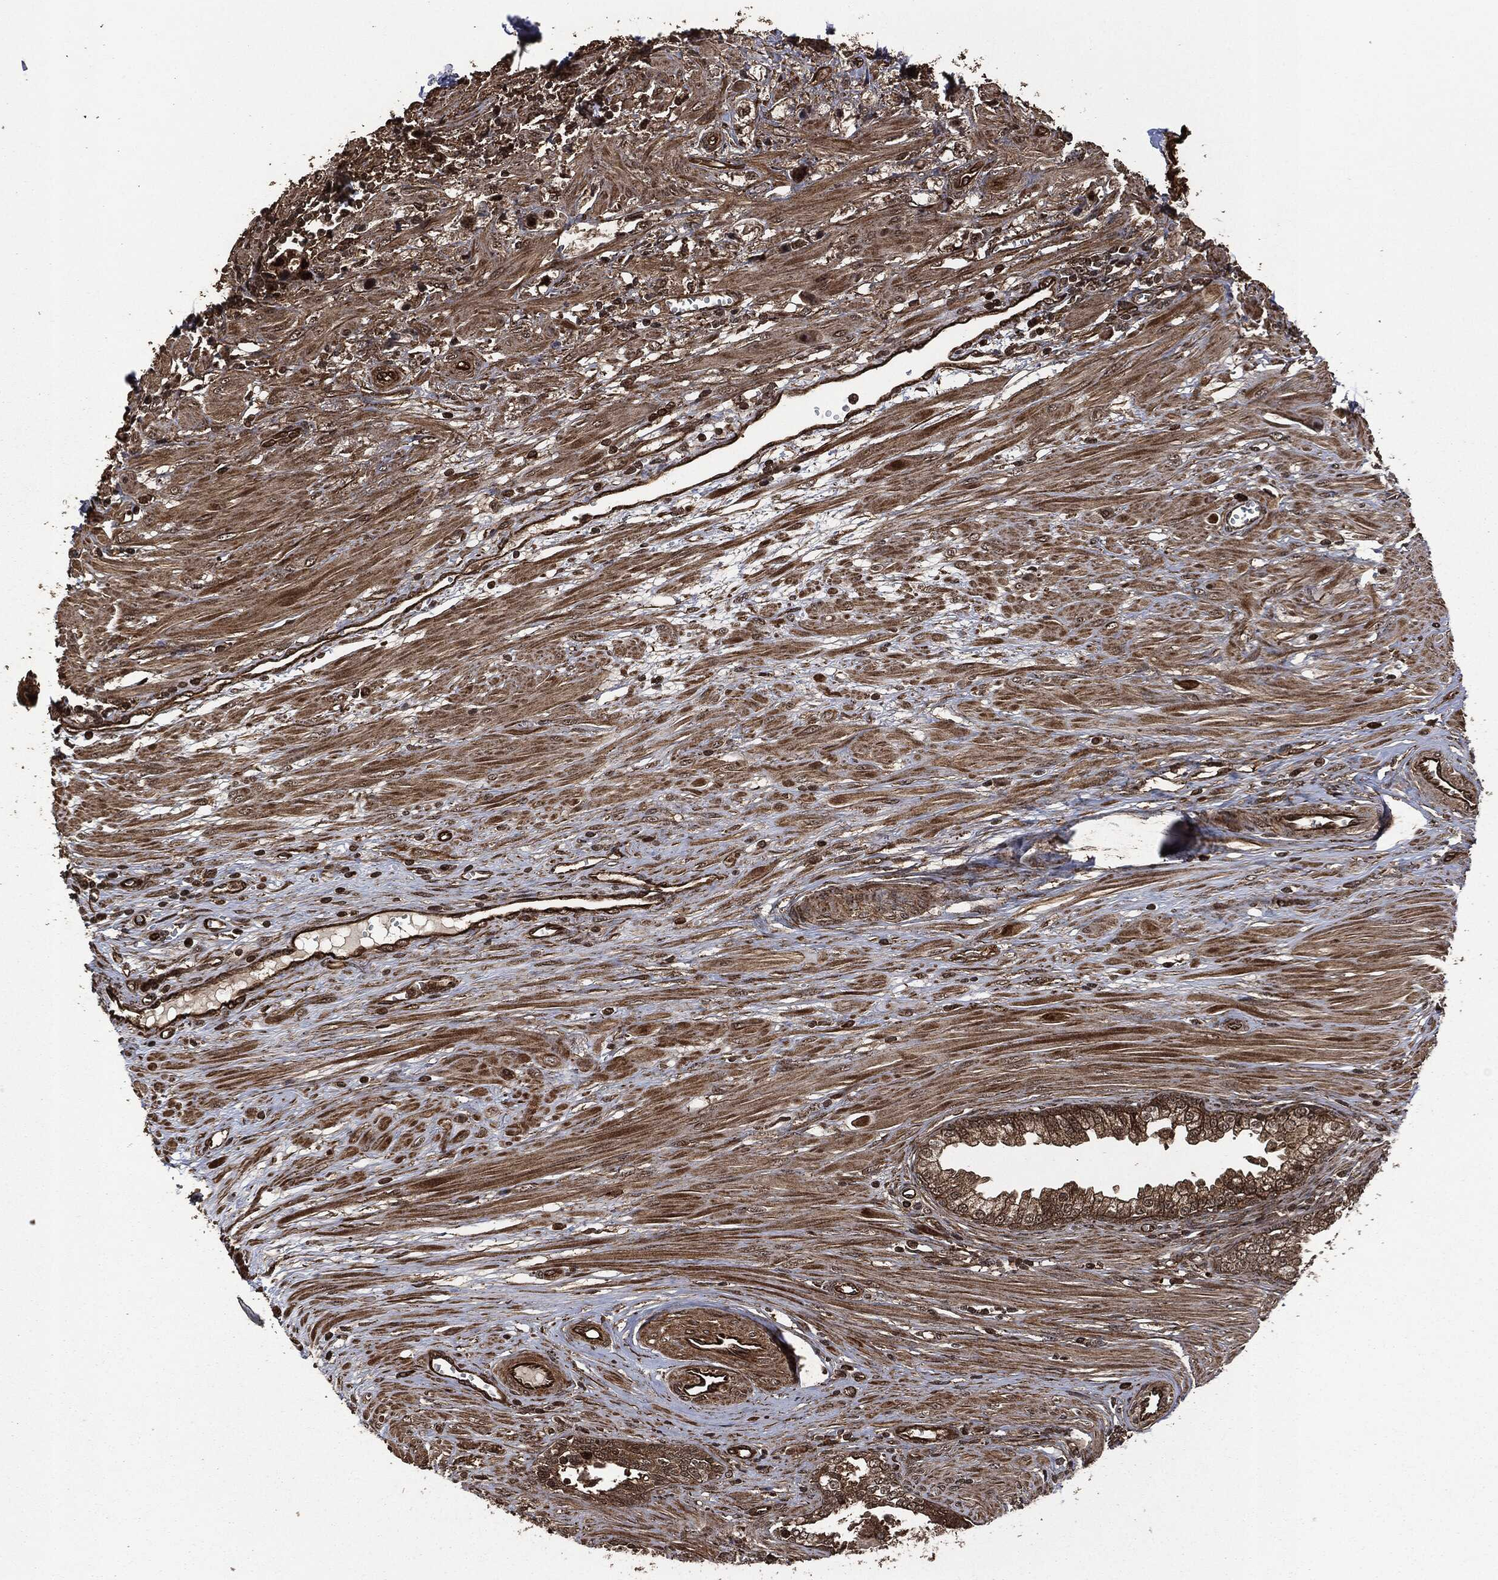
{"staining": {"intensity": "strong", "quantity": ">75%", "location": "cytoplasmic/membranous"}, "tissue": "prostate cancer", "cell_type": "Tumor cells", "image_type": "cancer", "snomed": [{"axis": "morphology", "description": "Adenocarcinoma, NOS"}, {"axis": "topography", "description": "Prostate and seminal vesicle, NOS"}, {"axis": "topography", "description": "Prostate"}], "caption": "Immunohistochemical staining of human prostate adenocarcinoma demonstrates strong cytoplasmic/membranous protein expression in approximately >75% of tumor cells. (brown staining indicates protein expression, while blue staining denotes nuclei).", "gene": "HRAS", "patient": {"sex": "male", "age": 79}}